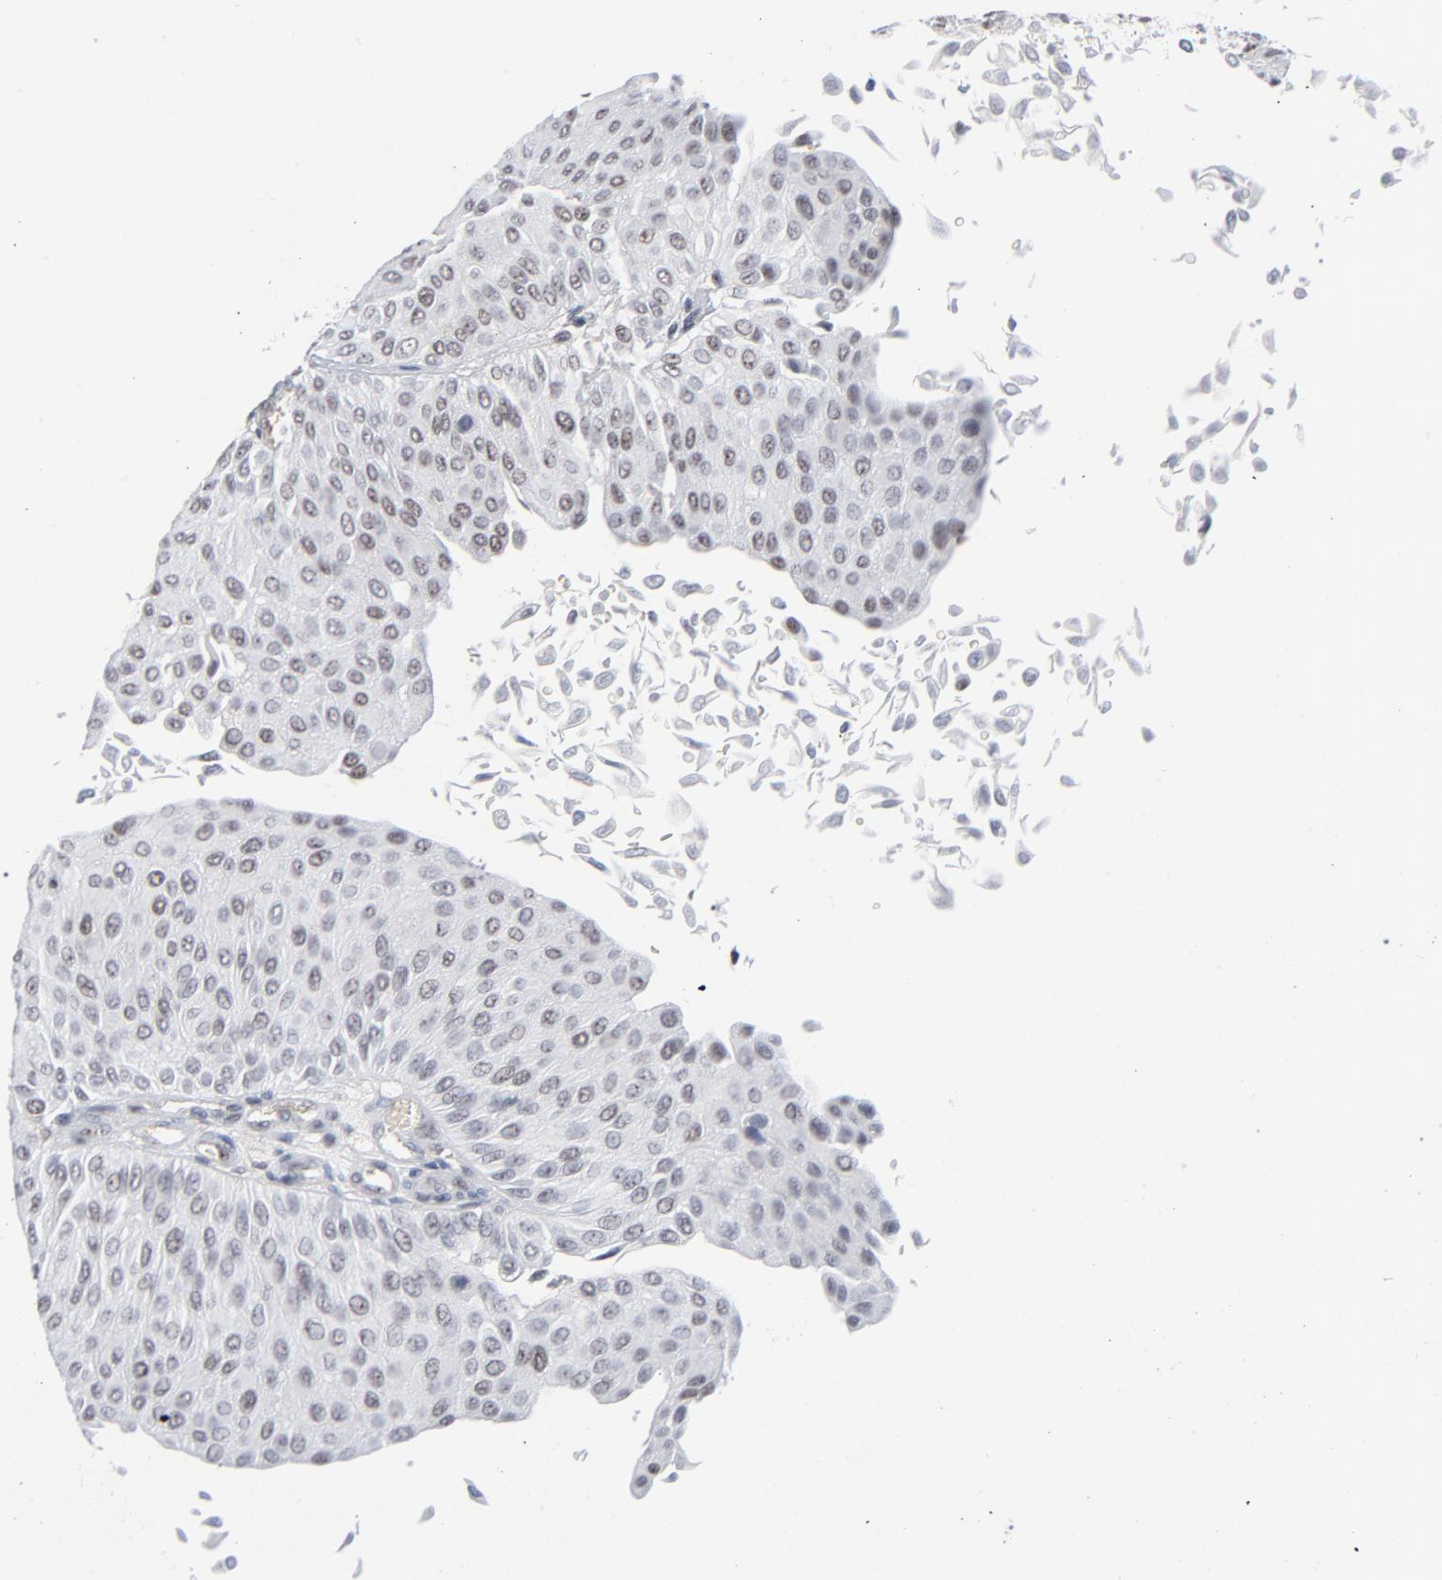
{"staining": {"intensity": "weak", "quantity": "<25%", "location": "nuclear"}, "tissue": "urothelial cancer", "cell_type": "Tumor cells", "image_type": "cancer", "snomed": [{"axis": "morphology", "description": "Urothelial carcinoma, Low grade"}, {"axis": "topography", "description": "Urinary bladder"}], "caption": "Protein analysis of urothelial cancer shows no significant expression in tumor cells.", "gene": "MPHOSPH6", "patient": {"sex": "male", "age": 64}}